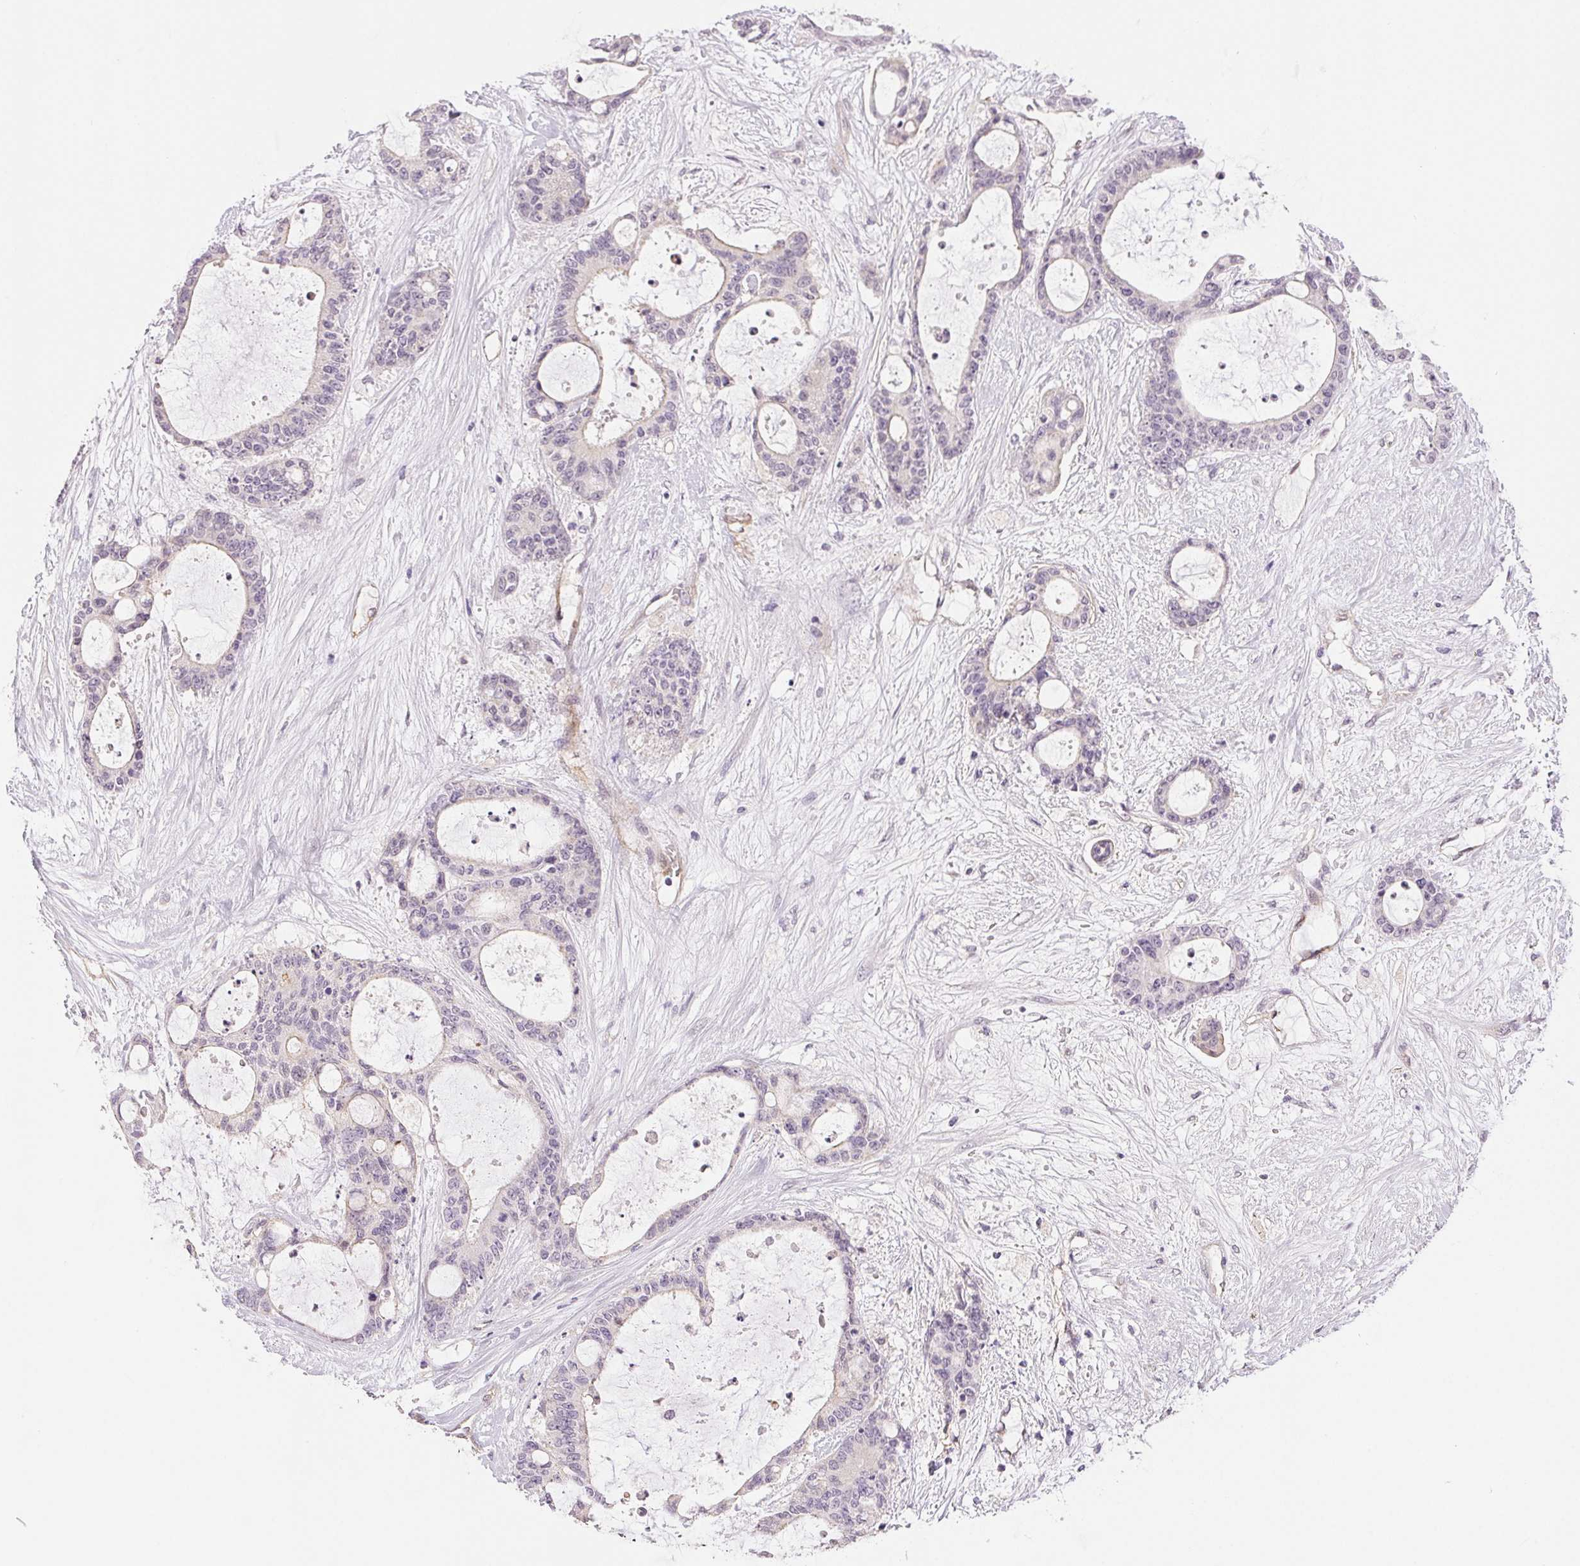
{"staining": {"intensity": "negative", "quantity": "none", "location": "none"}, "tissue": "liver cancer", "cell_type": "Tumor cells", "image_type": "cancer", "snomed": [{"axis": "morphology", "description": "Normal tissue, NOS"}, {"axis": "morphology", "description": "Cholangiocarcinoma"}, {"axis": "topography", "description": "Liver"}, {"axis": "topography", "description": "Peripheral nerve tissue"}], "caption": "A high-resolution histopathology image shows immunohistochemistry (IHC) staining of liver cancer (cholangiocarcinoma), which shows no significant staining in tumor cells.", "gene": "PLCB1", "patient": {"sex": "female", "age": 73}}